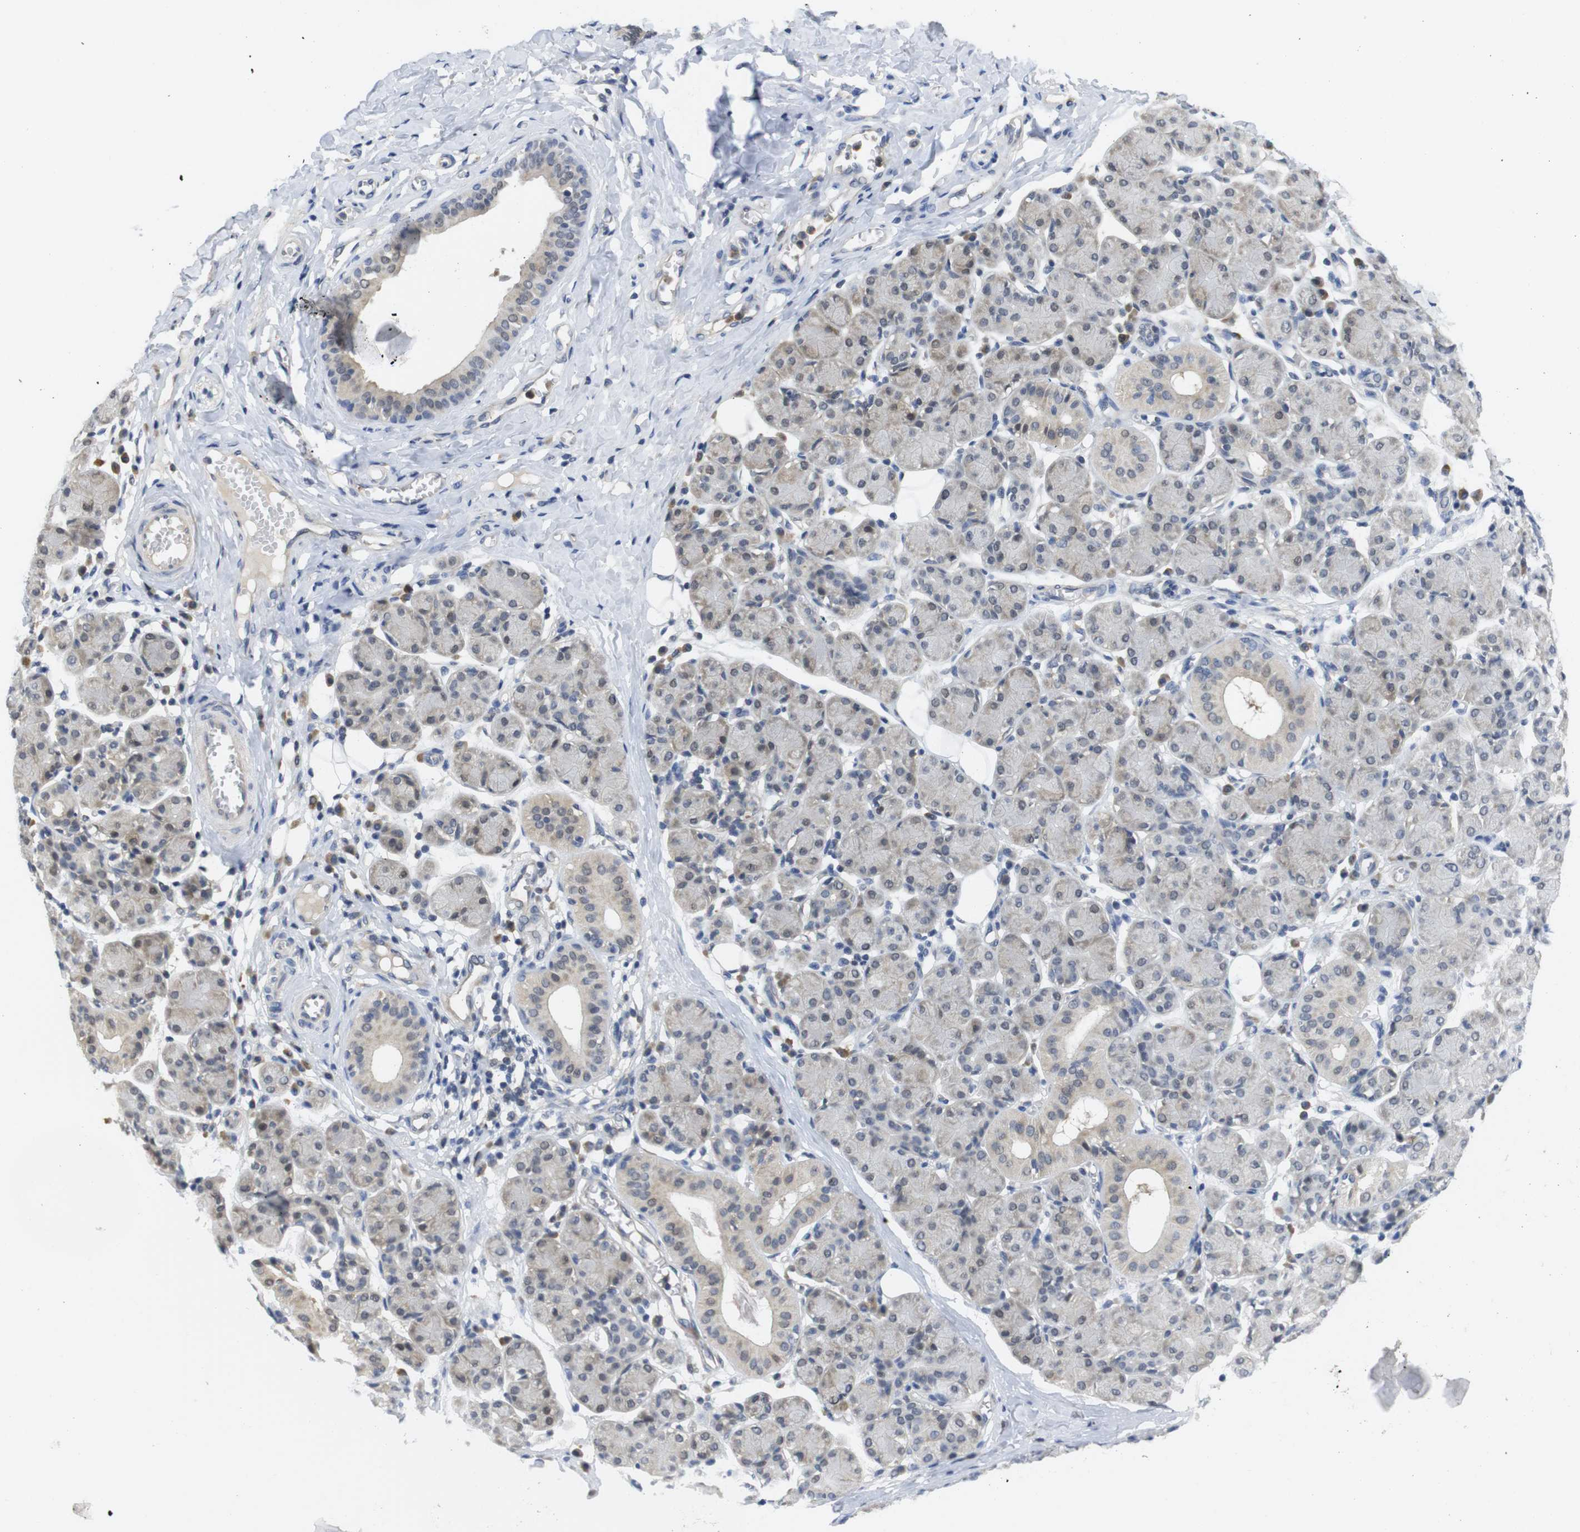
{"staining": {"intensity": "weak", "quantity": "<25%", "location": "cytoplasmic/membranous,nuclear"}, "tissue": "salivary gland", "cell_type": "Glandular cells", "image_type": "normal", "snomed": [{"axis": "morphology", "description": "Normal tissue, NOS"}, {"axis": "morphology", "description": "Inflammation, NOS"}, {"axis": "topography", "description": "Lymph node"}, {"axis": "topography", "description": "Salivary gland"}], "caption": "High power microscopy image of an immunohistochemistry (IHC) photomicrograph of normal salivary gland, revealing no significant positivity in glandular cells. Brightfield microscopy of immunohistochemistry stained with DAB (3,3'-diaminobenzidine) (brown) and hematoxylin (blue), captured at high magnification.", "gene": "FNTA", "patient": {"sex": "male", "age": 3}}